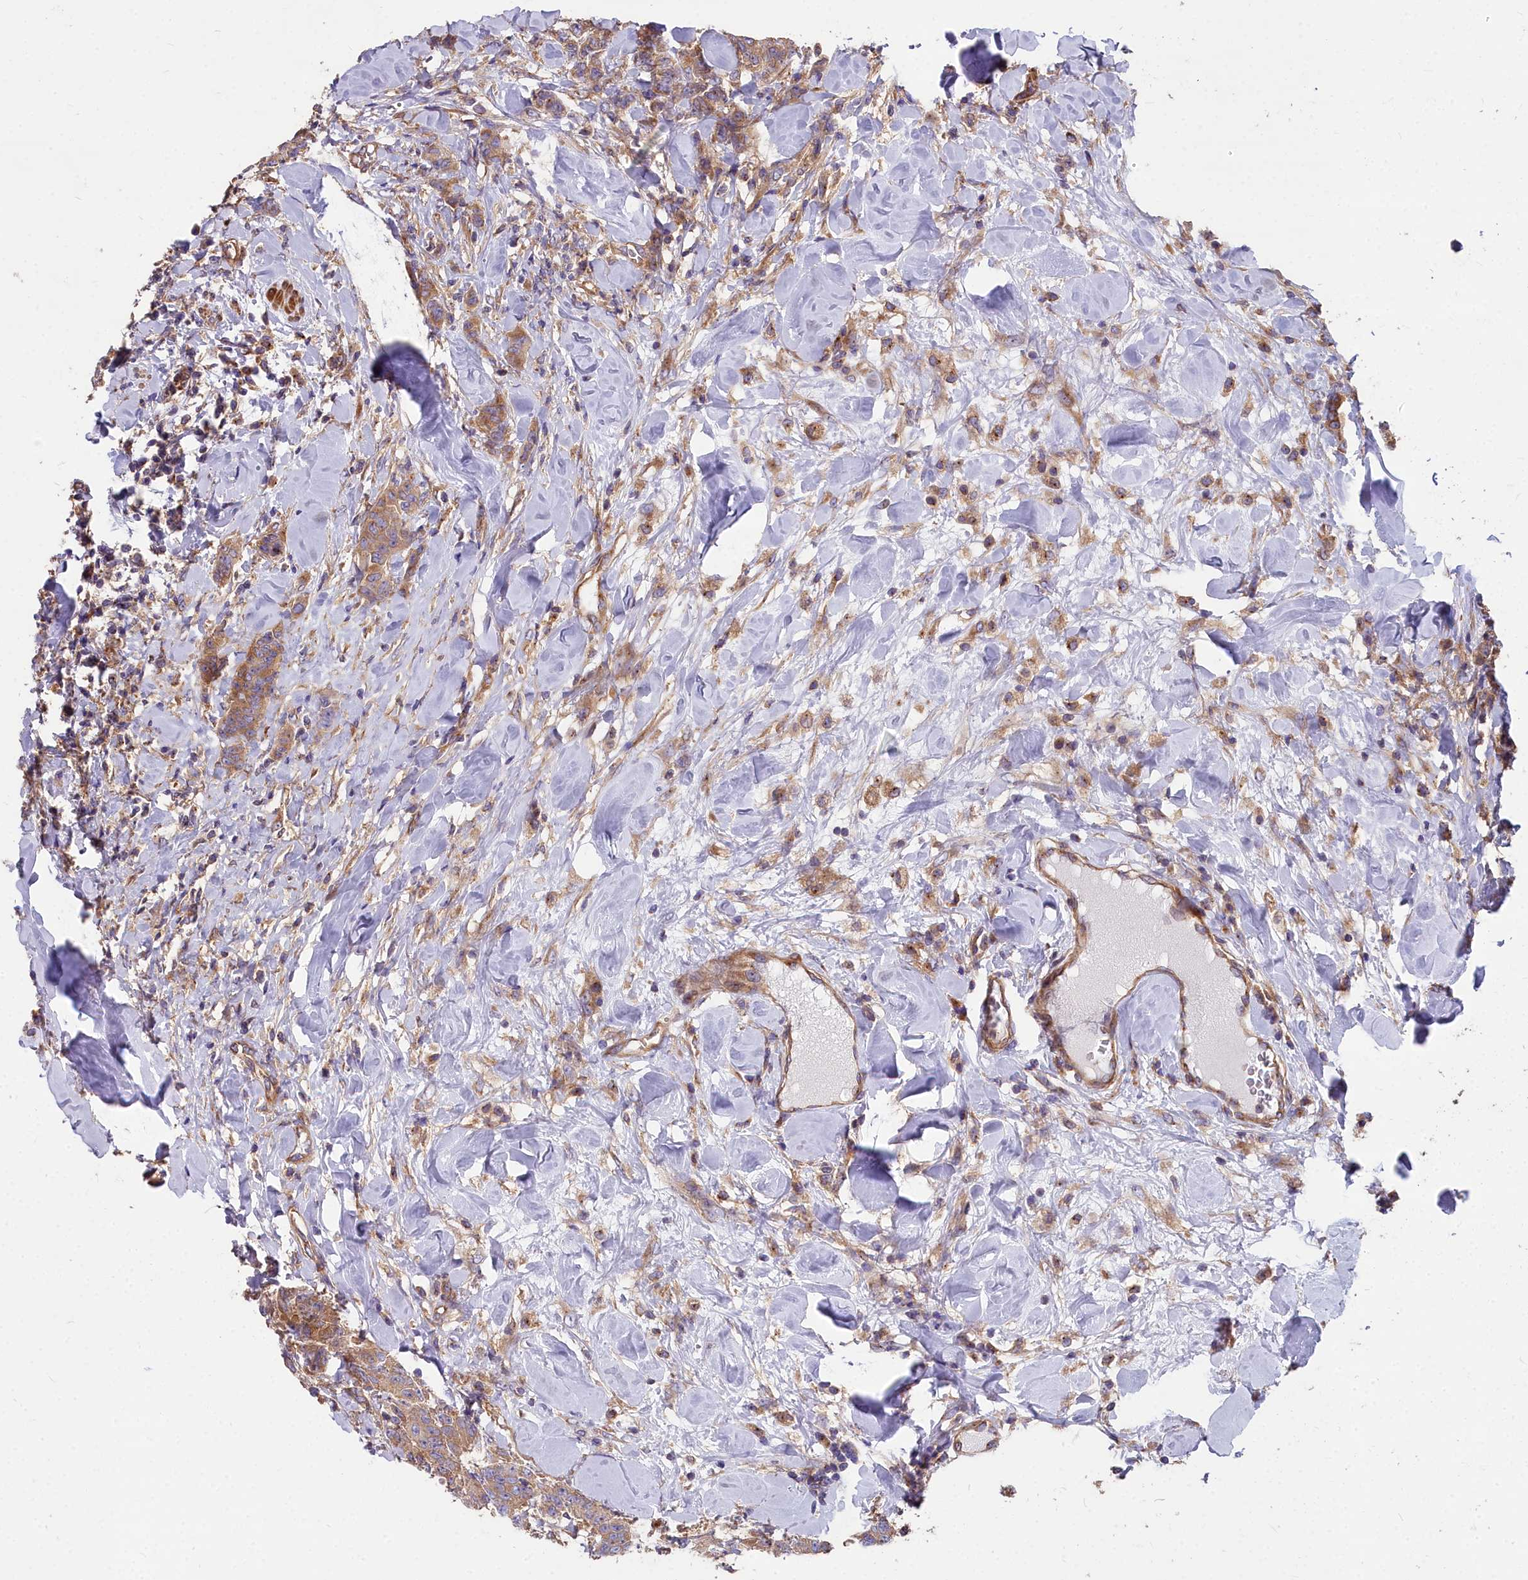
{"staining": {"intensity": "moderate", "quantity": ">75%", "location": "cytoplasmic/membranous"}, "tissue": "breast cancer", "cell_type": "Tumor cells", "image_type": "cancer", "snomed": [{"axis": "morphology", "description": "Duct carcinoma"}, {"axis": "topography", "description": "Breast"}], "caption": "A medium amount of moderate cytoplasmic/membranous positivity is seen in approximately >75% of tumor cells in infiltrating ductal carcinoma (breast) tissue. (DAB = brown stain, brightfield microscopy at high magnification).", "gene": "DCTN3", "patient": {"sex": "female", "age": 40}}